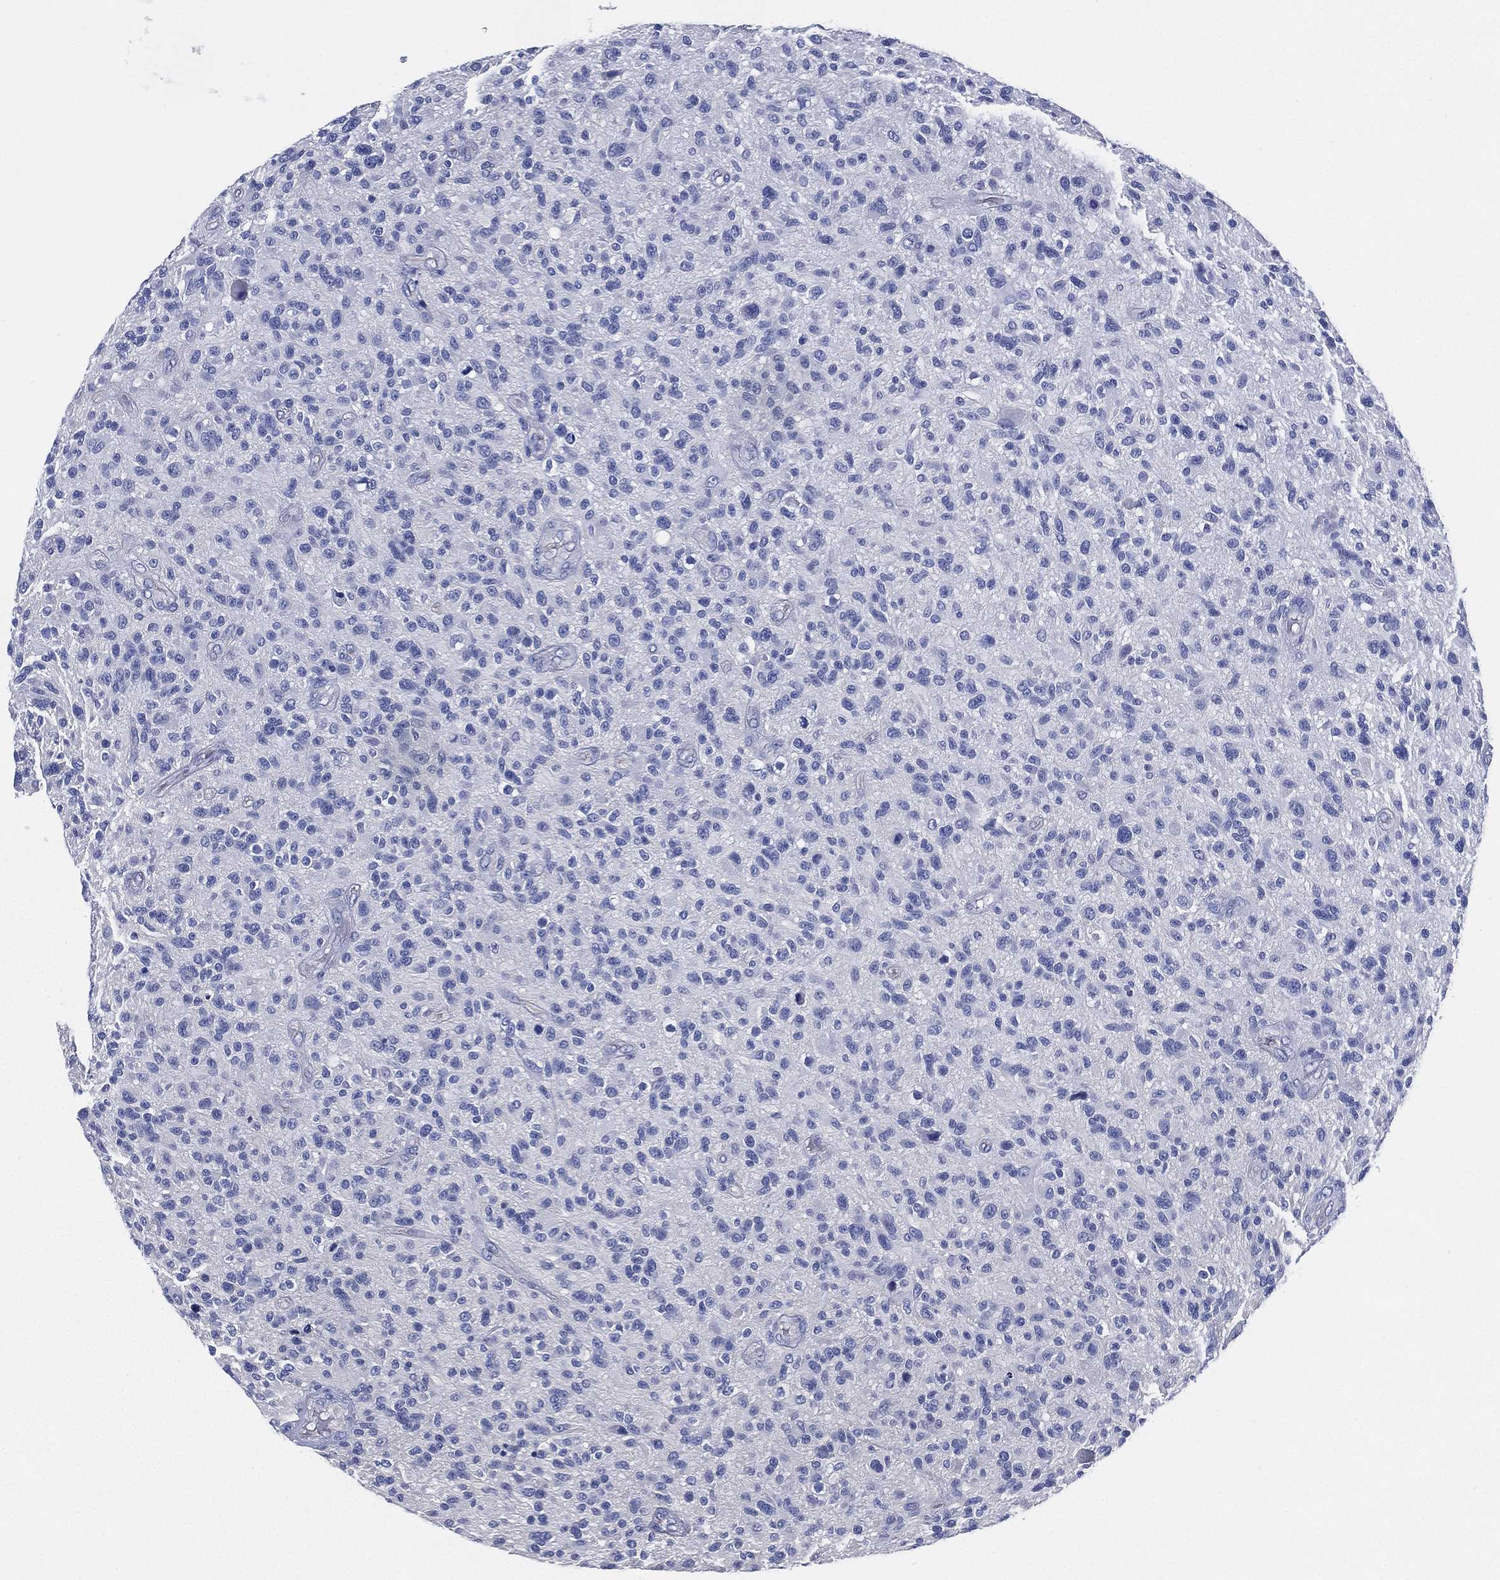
{"staining": {"intensity": "negative", "quantity": "none", "location": "none"}, "tissue": "glioma", "cell_type": "Tumor cells", "image_type": "cancer", "snomed": [{"axis": "morphology", "description": "Glioma, malignant, High grade"}, {"axis": "topography", "description": "Brain"}], "caption": "Protein analysis of glioma shows no significant expression in tumor cells.", "gene": "CCDC70", "patient": {"sex": "male", "age": 47}}